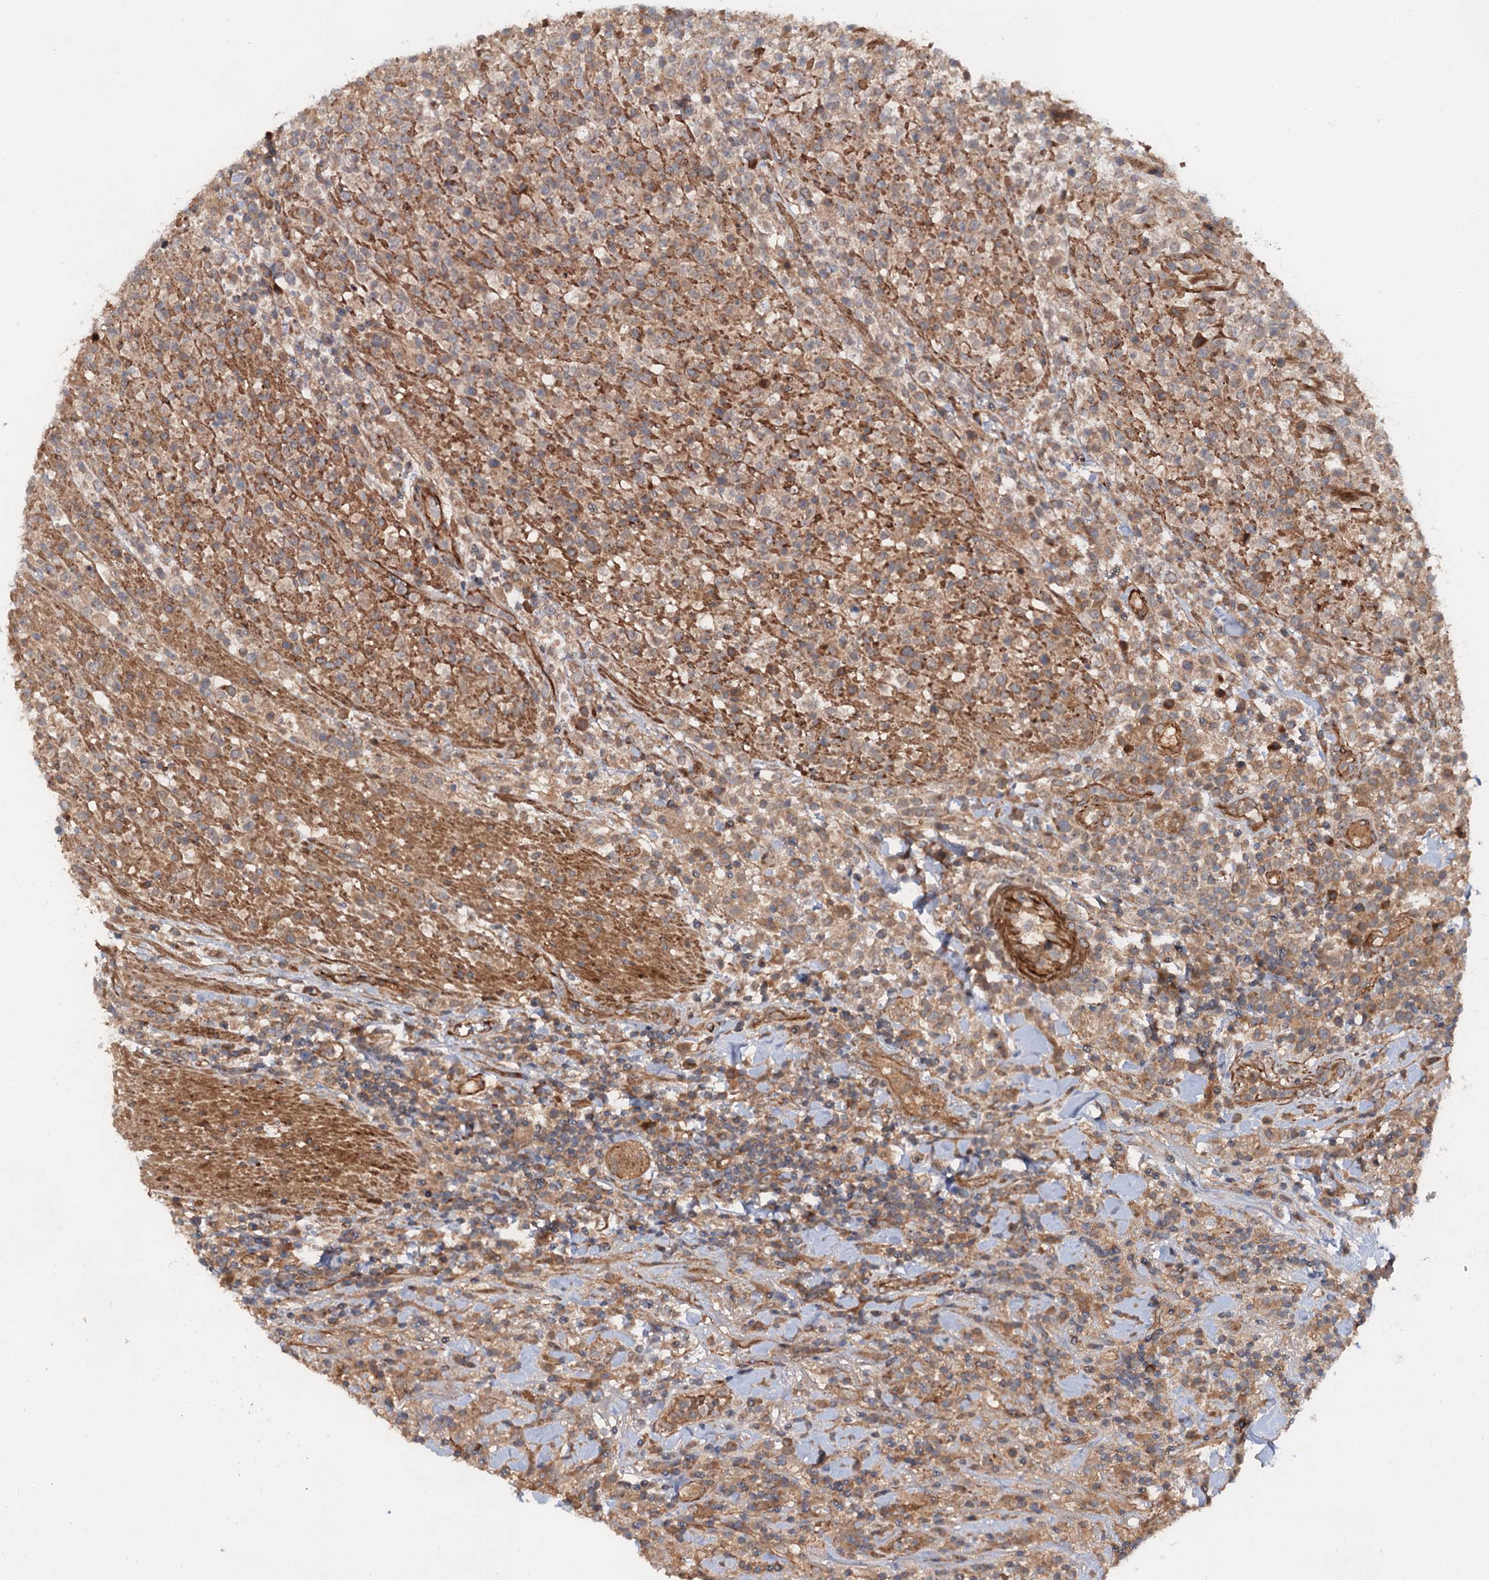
{"staining": {"intensity": "moderate", "quantity": "25%-75%", "location": "cytoplasmic/membranous"}, "tissue": "lymphoma", "cell_type": "Tumor cells", "image_type": "cancer", "snomed": [{"axis": "morphology", "description": "Malignant lymphoma, non-Hodgkin's type, High grade"}, {"axis": "topography", "description": "Colon"}], "caption": "The image exhibits staining of malignant lymphoma, non-Hodgkin's type (high-grade), revealing moderate cytoplasmic/membranous protein expression (brown color) within tumor cells.", "gene": "ADGRG4", "patient": {"sex": "female", "age": 53}}